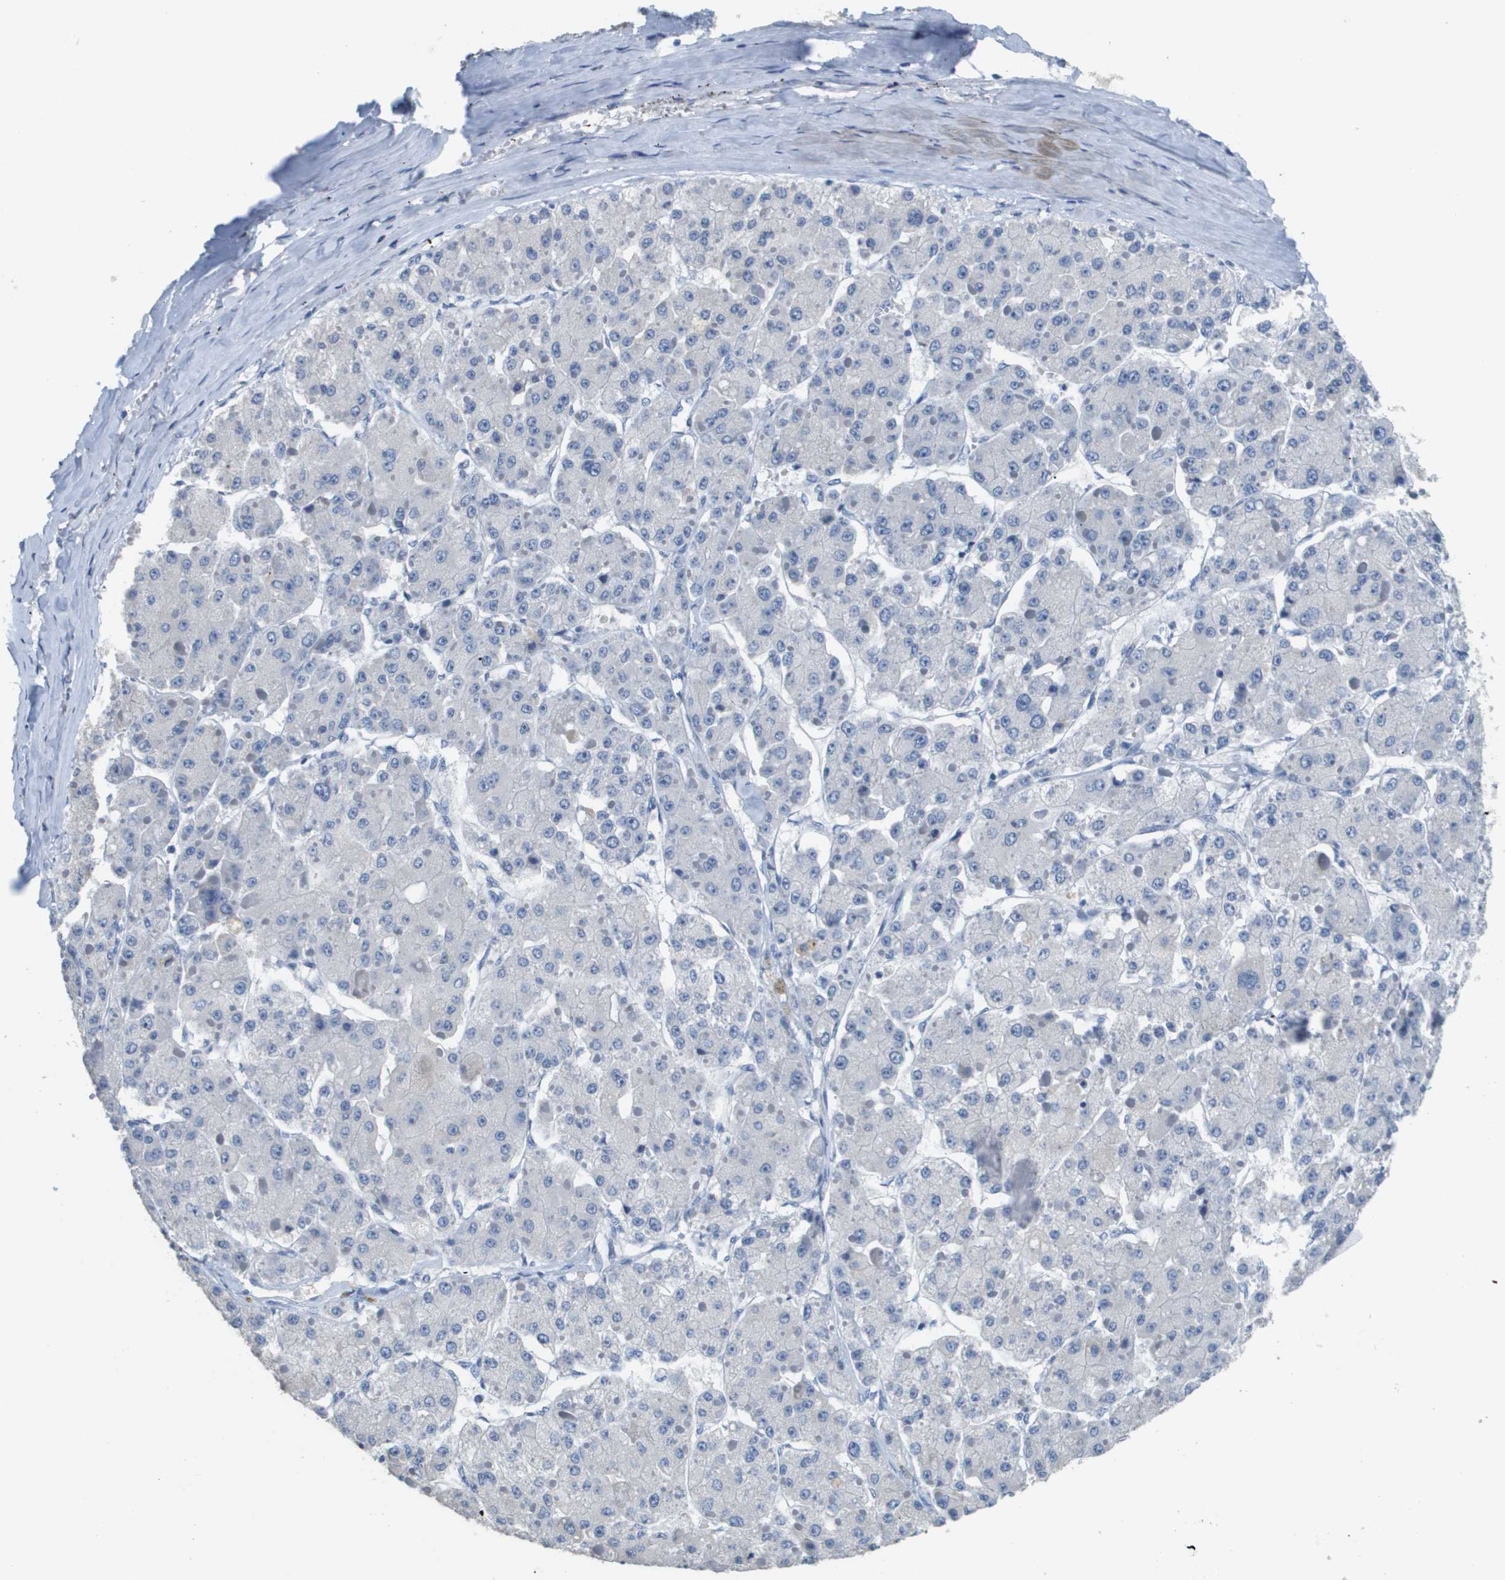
{"staining": {"intensity": "negative", "quantity": "none", "location": "none"}, "tissue": "liver cancer", "cell_type": "Tumor cells", "image_type": "cancer", "snomed": [{"axis": "morphology", "description": "Carcinoma, Hepatocellular, NOS"}, {"axis": "topography", "description": "Liver"}], "caption": "Tumor cells are negative for protein expression in human hepatocellular carcinoma (liver).", "gene": "MT3", "patient": {"sex": "female", "age": 73}}